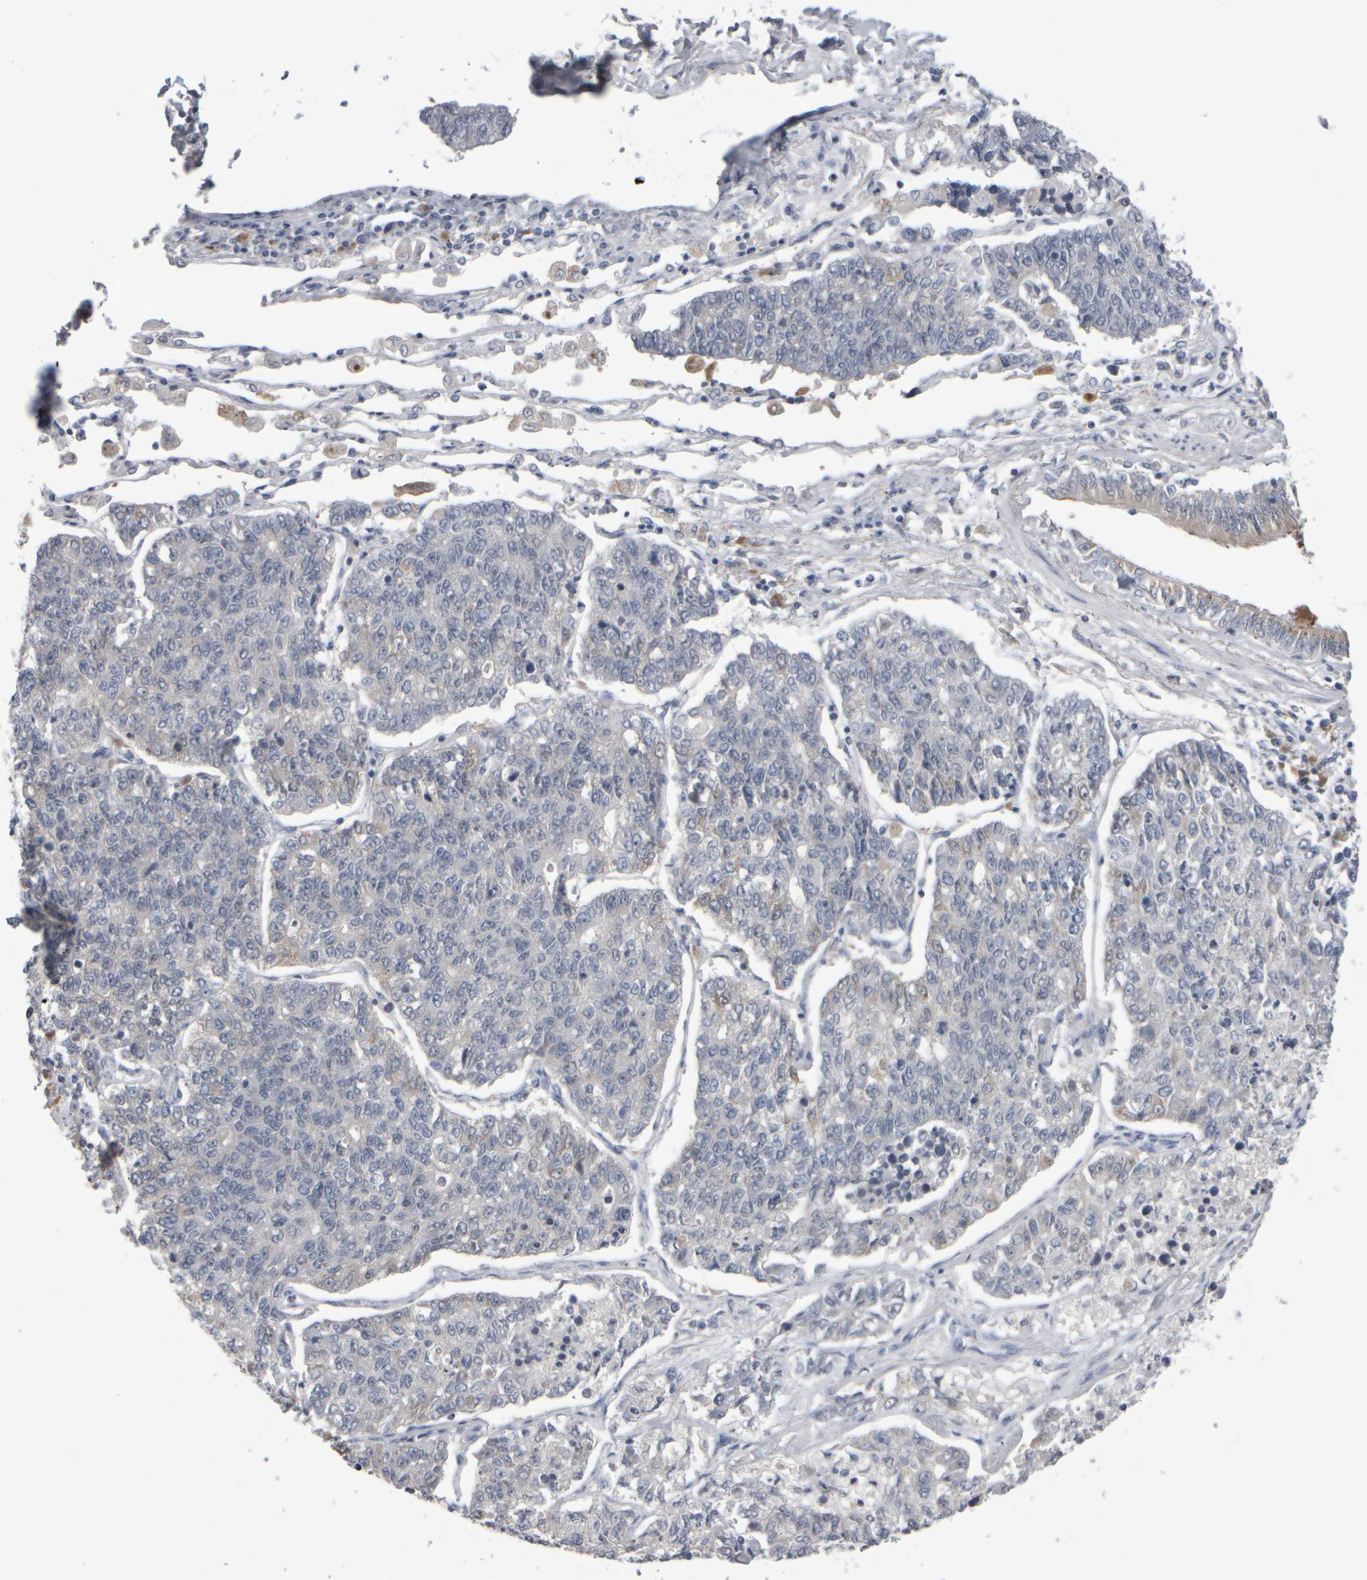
{"staining": {"intensity": "negative", "quantity": "none", "location": "none"}, "tissue": "lung cancer", "cell_type": "Tumor cells", "image_type": "cancer", "snomed": [{"axis": "morphology", "description": "Adenocarcinoma, NOS"}, {"axis": "topography", "description": "Lung"}], "caption": "DAB immunohistochemical staining of human lung cancer (adenocarcinoma) demonstrates no significant expression in tumor cells.", "gene": "EPHX2", "patient": {"sex": "male", "age": 49}}